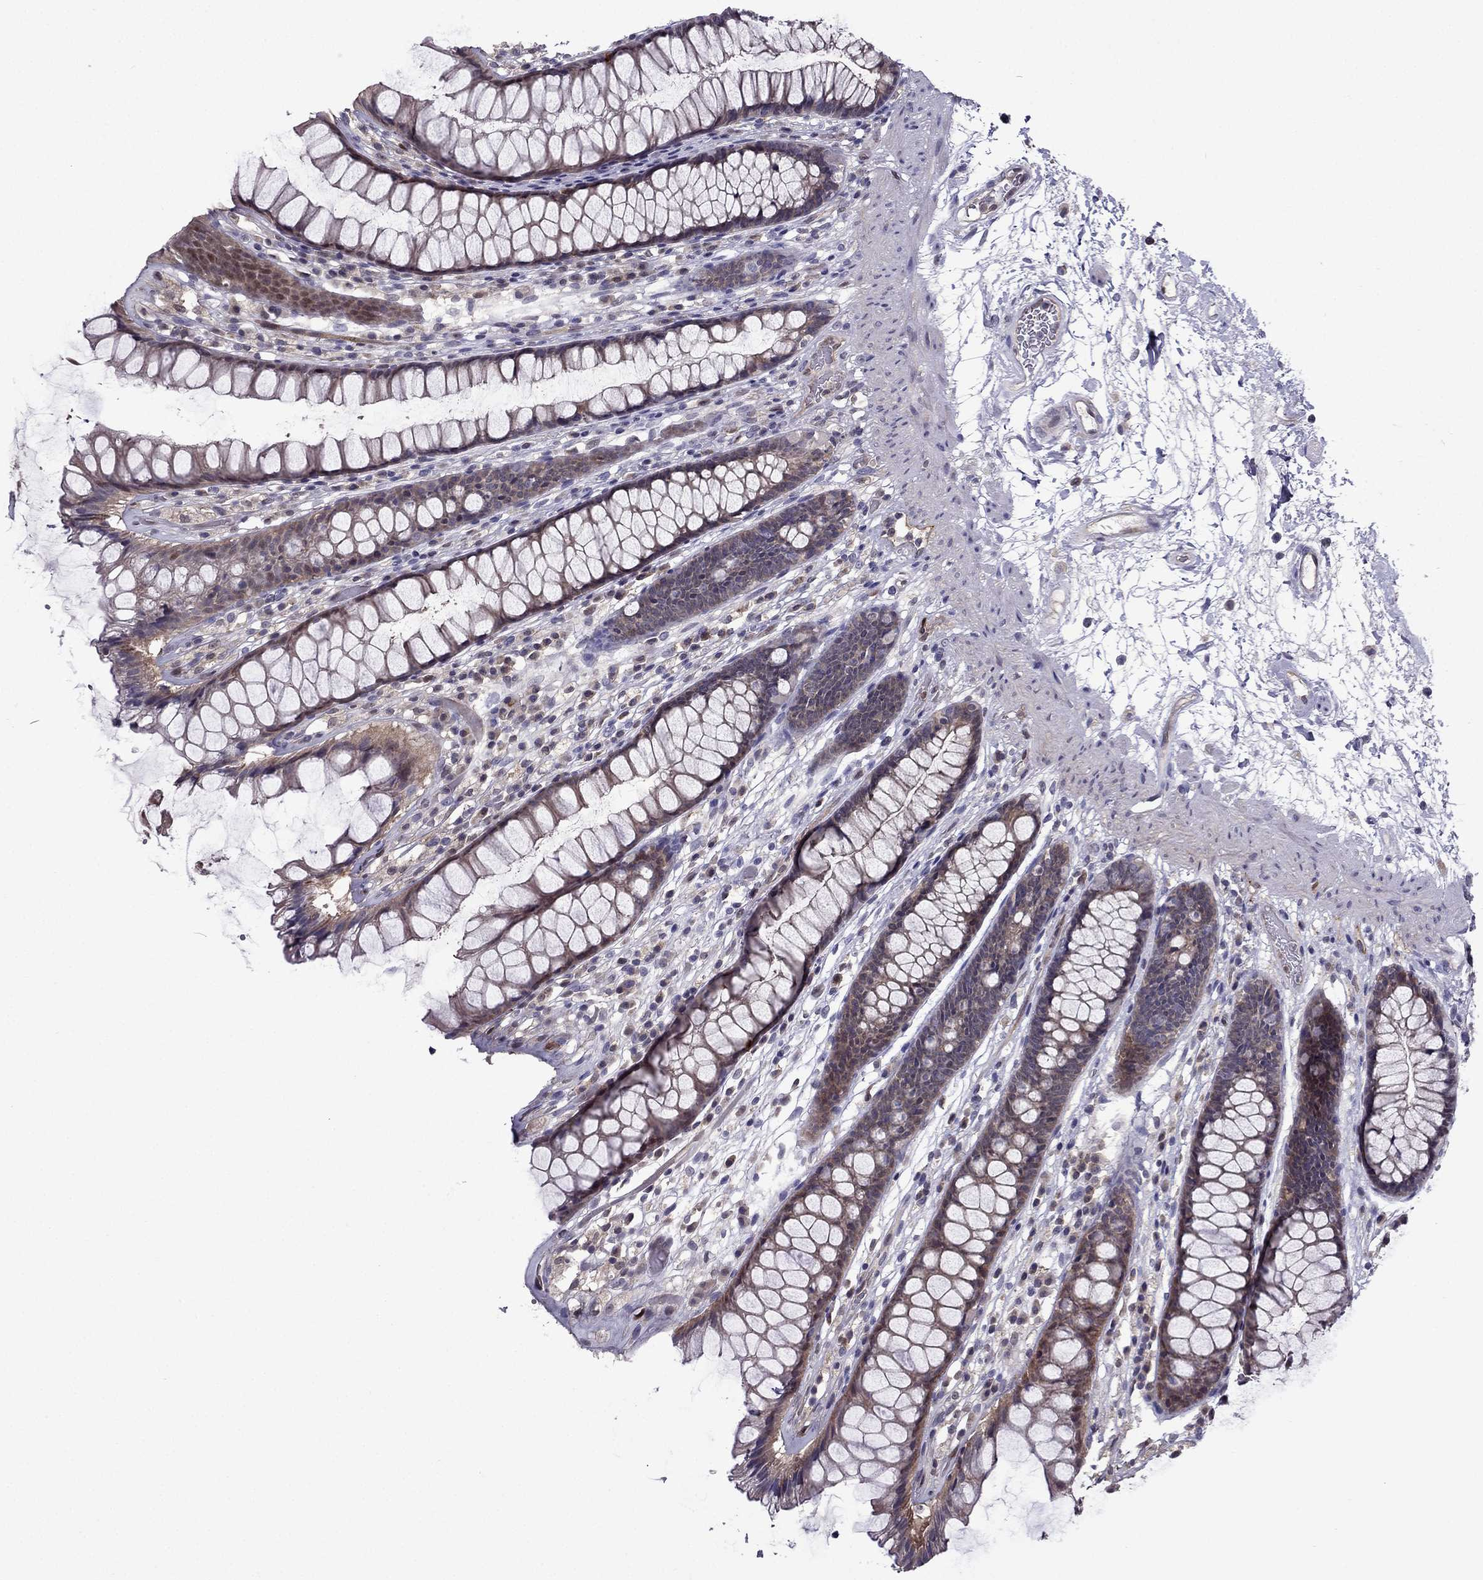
{"staining": {"intensity": "moderate", "quantity": ">75%", "location": "cytoplasmic/membranous"}, "tissue": "rectum", "cell_type": "Glandular cells", "image_type": "normal", "snomed": [{"axis": "morphology", "description": "Normal tissue, NOS"}, {"axis": "topography", "description": "Rectum"}], "caption": "IHC histopathology image of normal rectum stained for a protein (brown), which exhibits medium levels of moderate cytoplasmic/membranous positivity in approximately >75% of glandular cells.", "gene": "CDK5", "patient": {"sex": "male", "age": 72}}